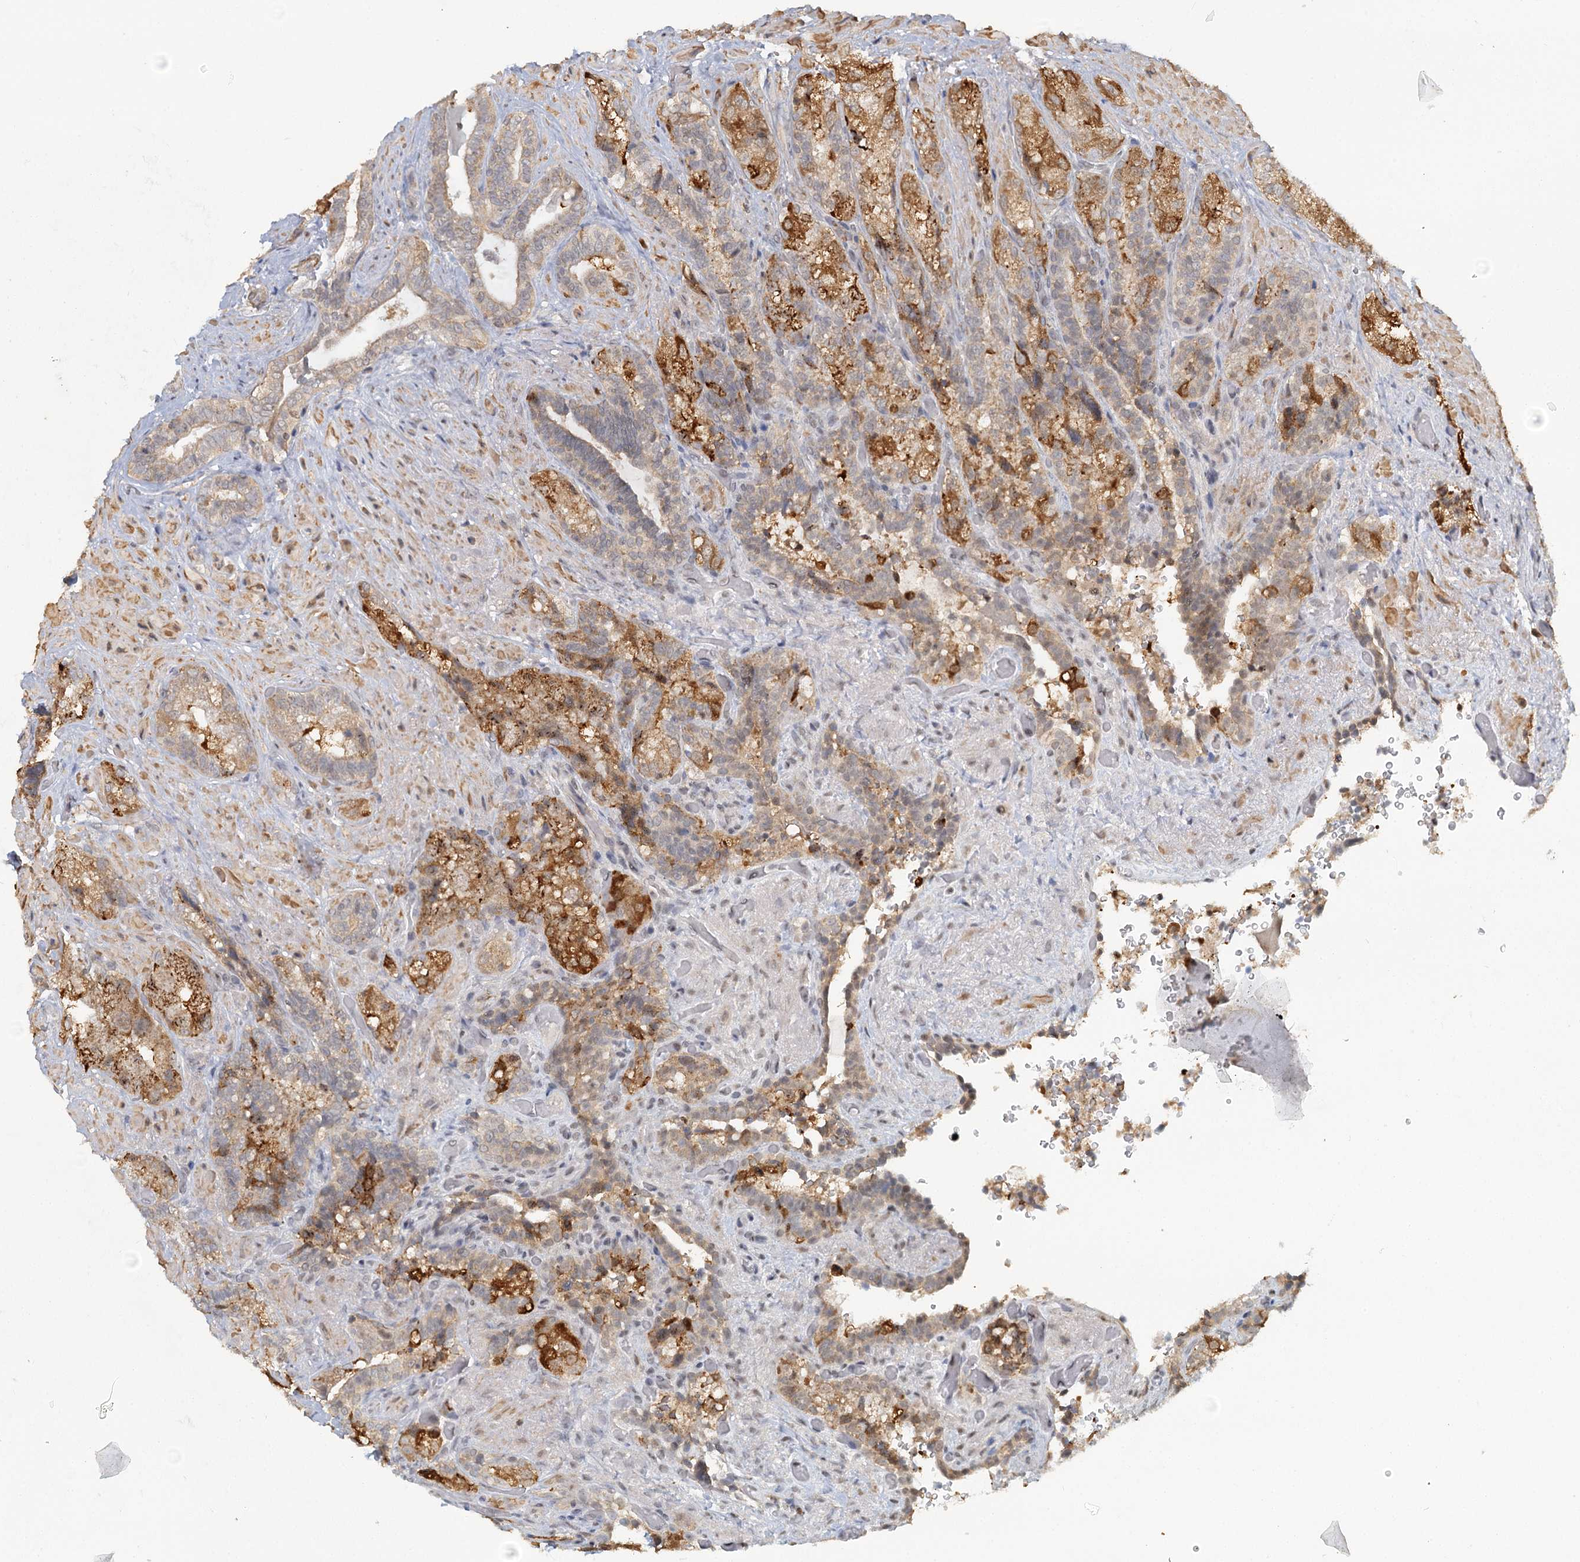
{"staining": {"intensity": "moderate", "quantity": "25%-75%", "location": "cytoplasmic/membranous"}, "tissue": "seminal vesicle", "cell_type": "Glandular cells", "image_type": "normal", "snomed": [{"axis": "morphology", "description": "Normal tissue, NOS"}, {"axis": "topography", "description": "Prostate and seminal vesicle, NOS"}, {"axis": "topography", "description": "Prostate"}, {"axis": "topography", "description": "Seminal veicle"}], "caption": "The micrograph shows staining of normal seminal vesicle, revealing moderate cytoplasmic/membranous protein staining (brown color) within glandular cells.", "gene": "GPATCH11", "patient": {"sex": "male", "age": 67}}